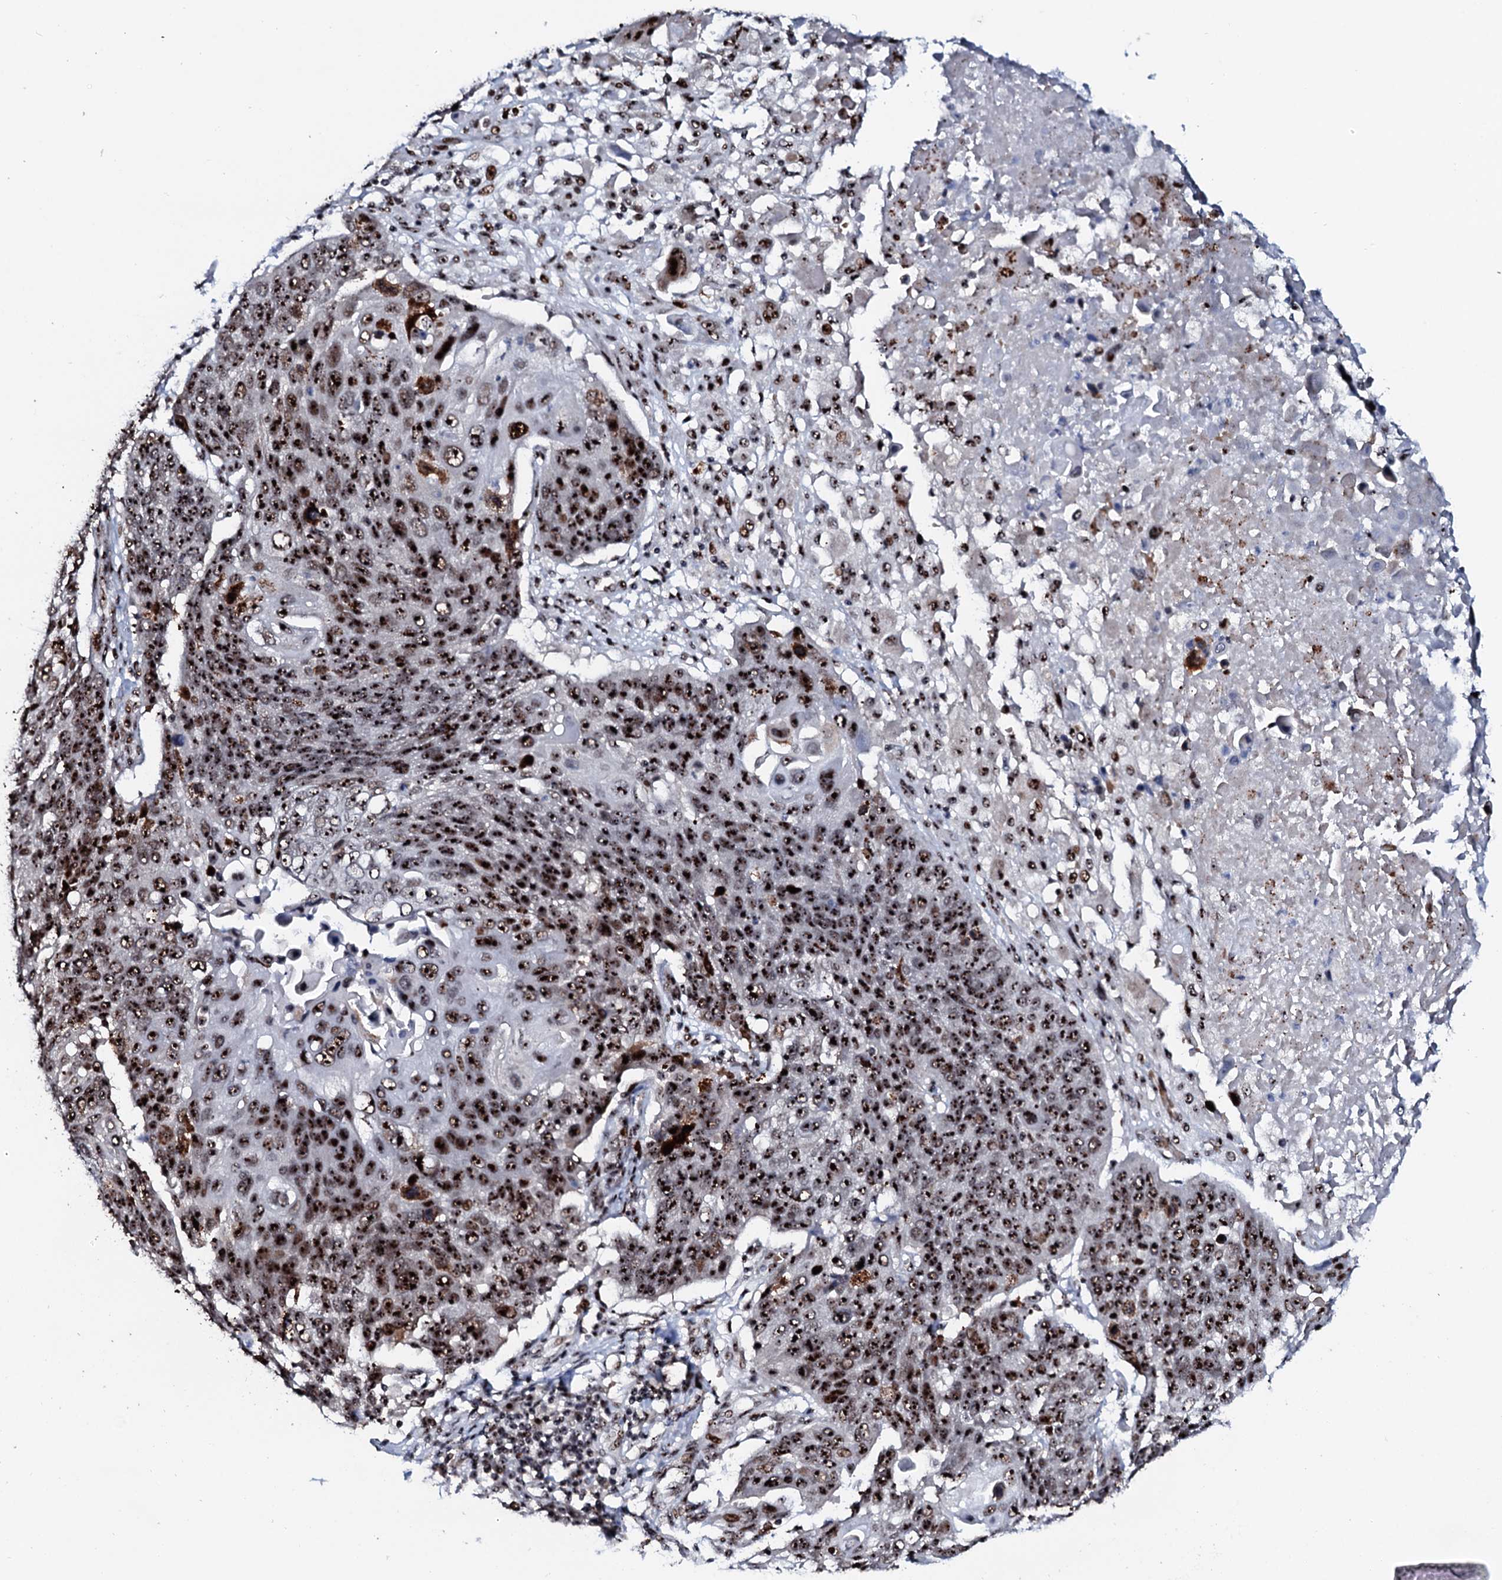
{"staining": {"intensity": "strong", "quantity": ">75%", "location": "nuclear"}, "tissue": "lung cancer", "cell_type": "Tumor cells", "image_type": "cancer", "snomed": [{"axis": "morphology", "description": "Squamous cell carcinoma, NOS"}, {"axis": "topography", "description": "Lung"}], "caption": "Immunohistochemical staining of human lung squamous cell carcinoma shows high levels of strong nuclear positivity in approximately >75% of tumor cells.", "gene": "NEUROG3", "patient": {"sex": "male", "age": 66}}